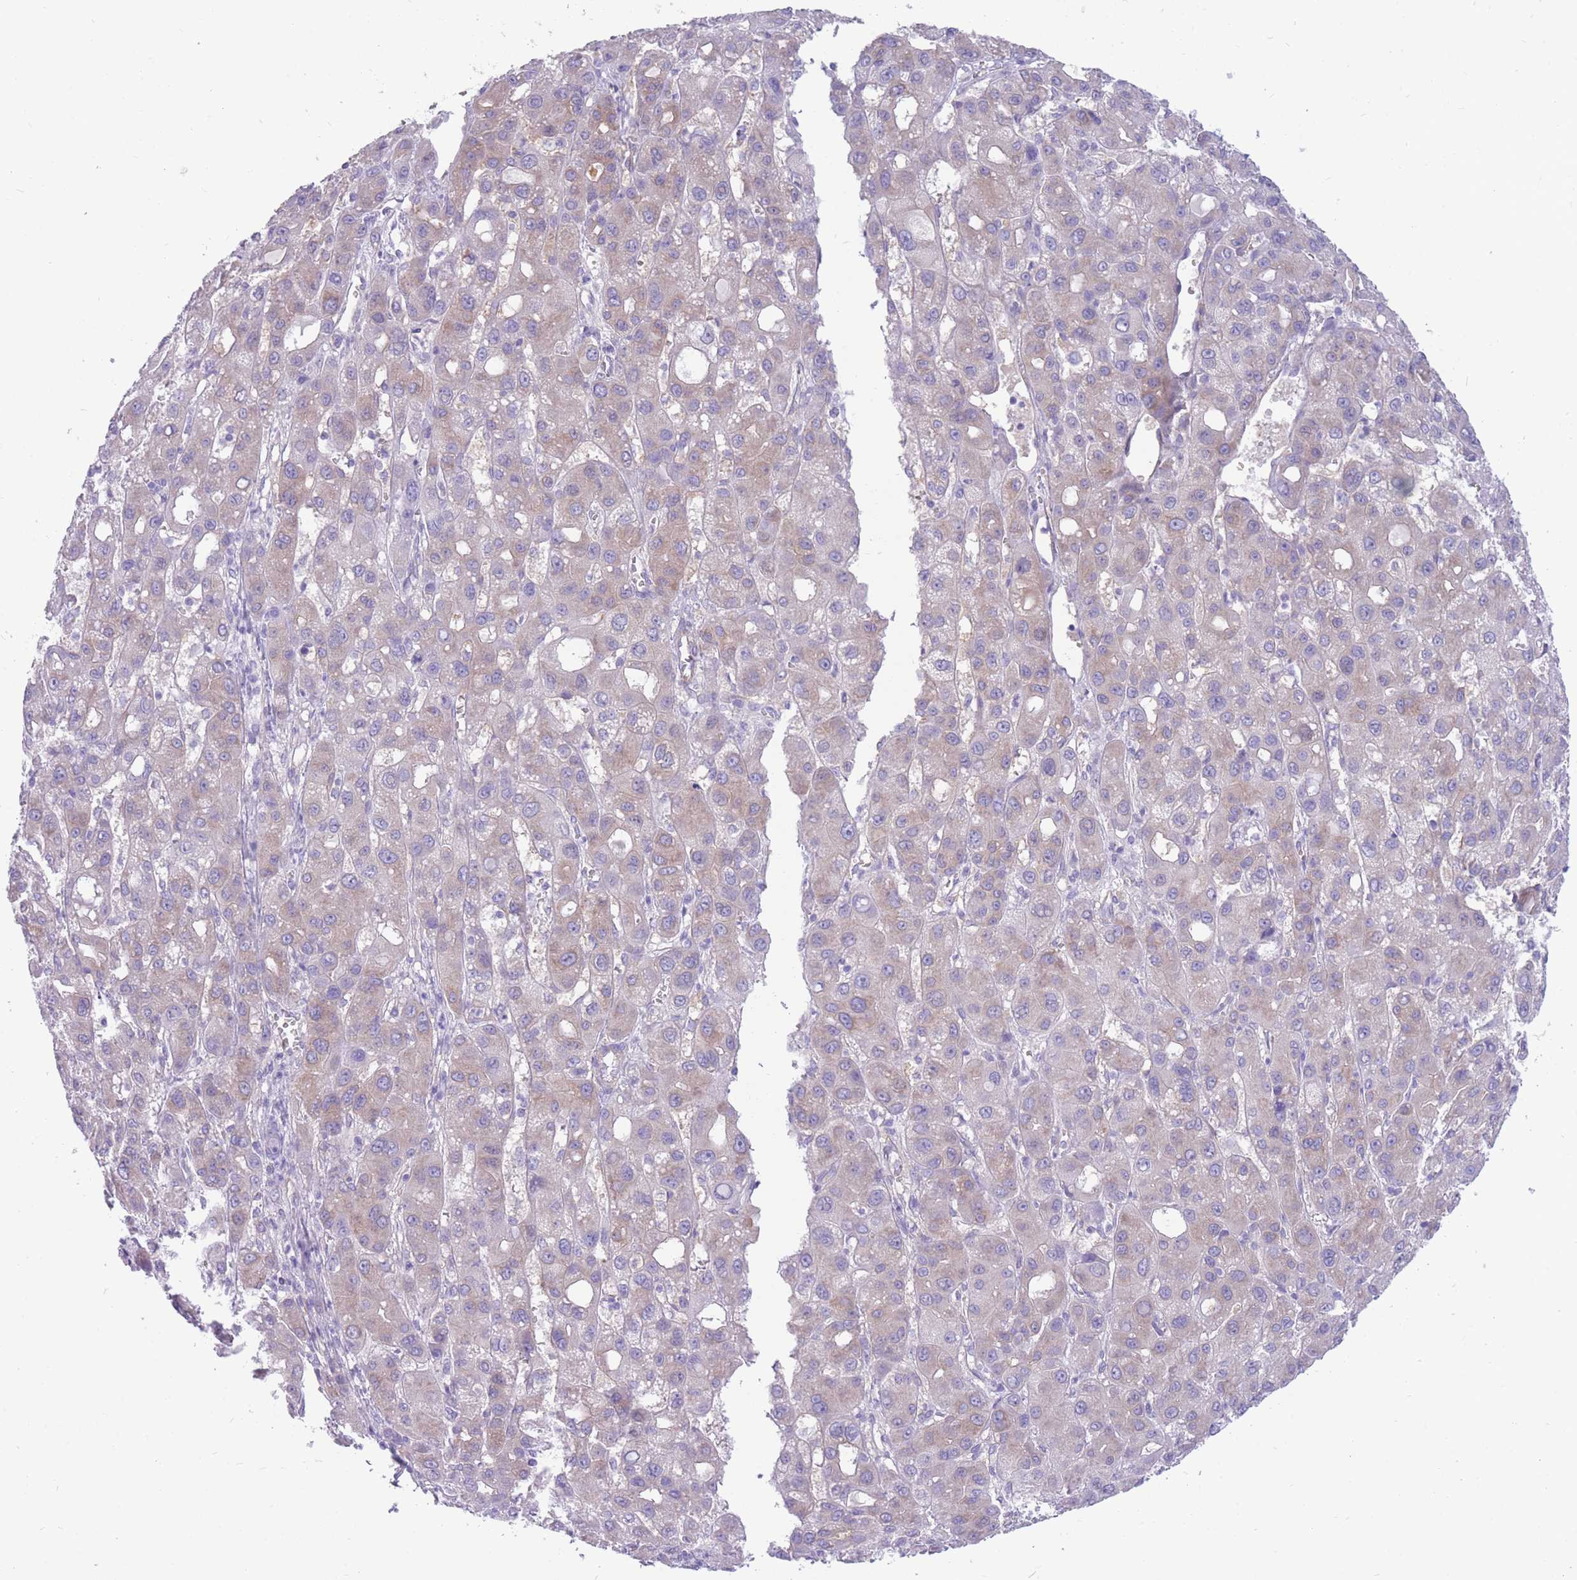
{"staining": {"intensity": "weak", "quantity": "25%-75%", "location": "cytoplasmic/membranous"}, "tissue": "liver cancer", "cell_type": "Tumor cells", "image_type": "cancer", "snomed": [{"axis": "morphology", "description": "Carcinoma, Hepatocellular, NOS"}, {"axis": "topography", "description": "Liver"}], "caption": "Liver cancer was stained to show a protein in brown. There is low levels of weak cytoplasmic/membranous staining in about 25%-75% of tumor cells.", "gene": "MTSS2", "patient": {"sex": "male", "age": 55}}